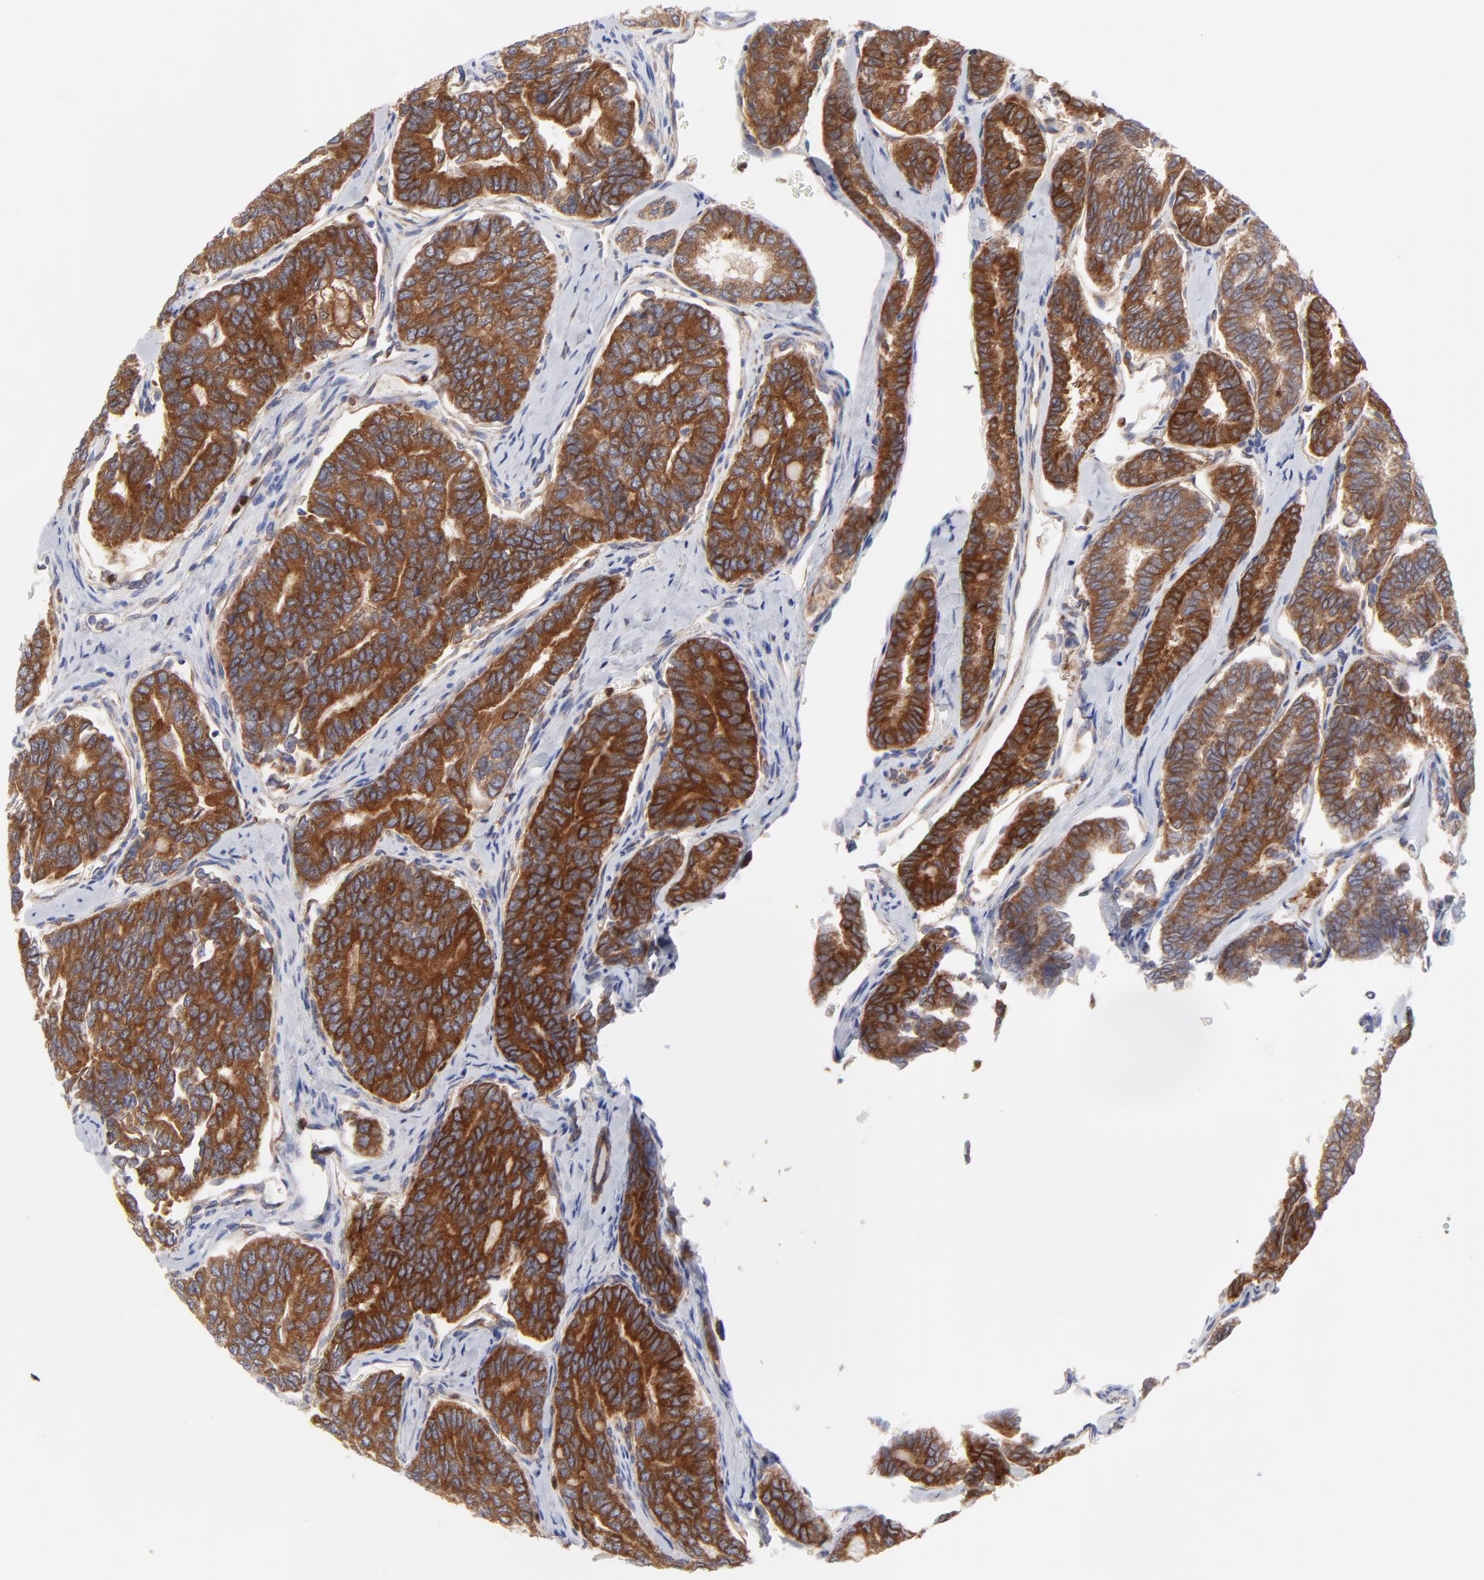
{"staining": {"intensity": "strong", "quantity": ">75%", "location": "cytoplasmic/membranous"}, "tissue": "thyroid cancer", "cell_type": "Tumor cells", "image_type": "cancer", "snomed": [{"axis": "morphology", "description": "Papillary adenocarcinoma, NOS"}, {"axis": "topography", "description": "Thyroid gland"}], "caption": "The photomicrograph reveals a brown stain indicating the presence of a protein in the cytoplasmic/membranous of tumor cells in thyroid cancer (papillary adenocarcinoma).", "gene": "MOSPD2", "patient": {"sex": "female", "age": 35}}